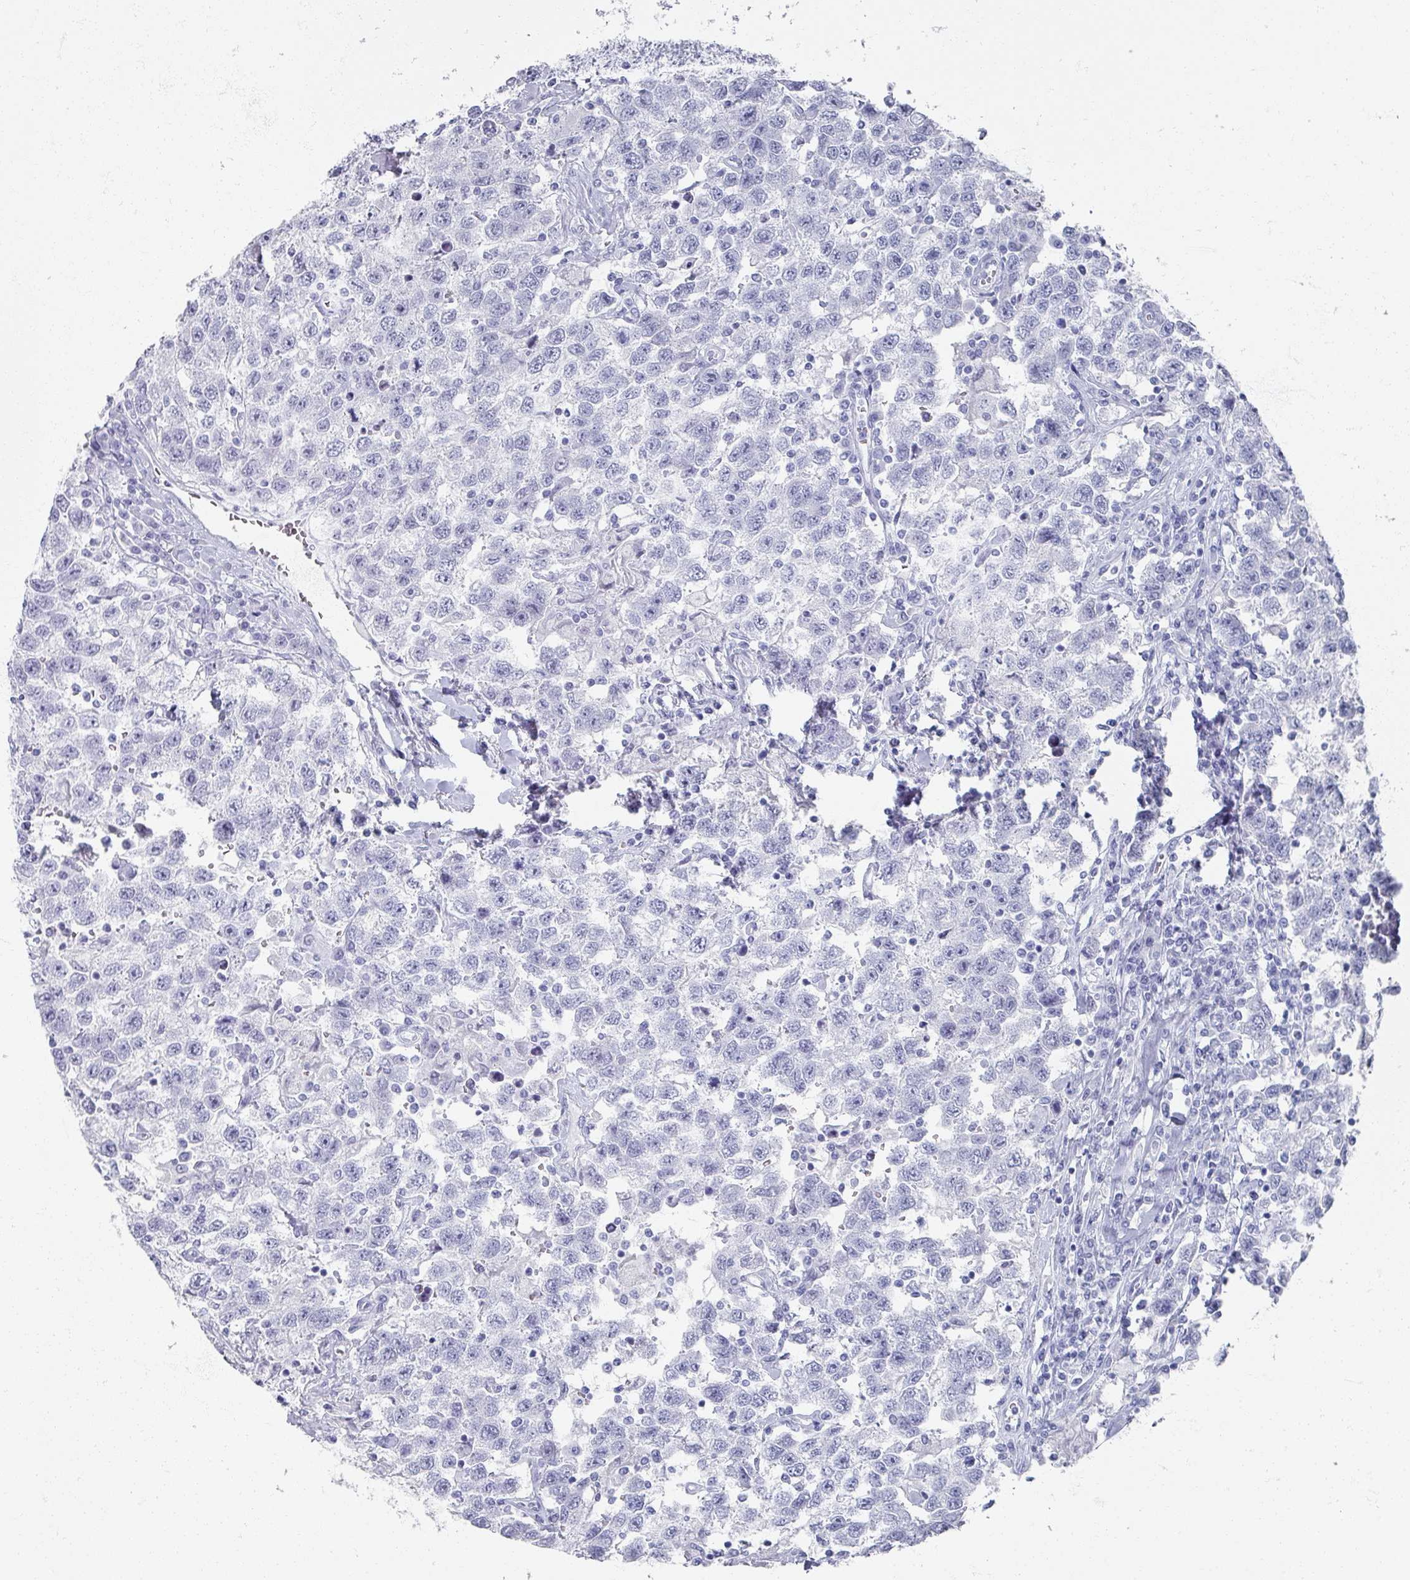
{"staining": {"intensity": "negative", "quantity": "none", "location": "none"}, "tissue": "testis cancer", "cell_type": "Tumor cells", "image_type": "cancer", "snomed": [{"axis": "morphology", "description": "Seminoma, NOS"}, {"axis": "topography", "description": "Testis"}], "caption": "DAB (3,3'-diaminobenzidine) immunohistochemical staining of testis cancer (seminoma) reveals no significant positivity in tumor cells.", "gene": "OMG", "patient": {"sex": "male", "age": 41}}